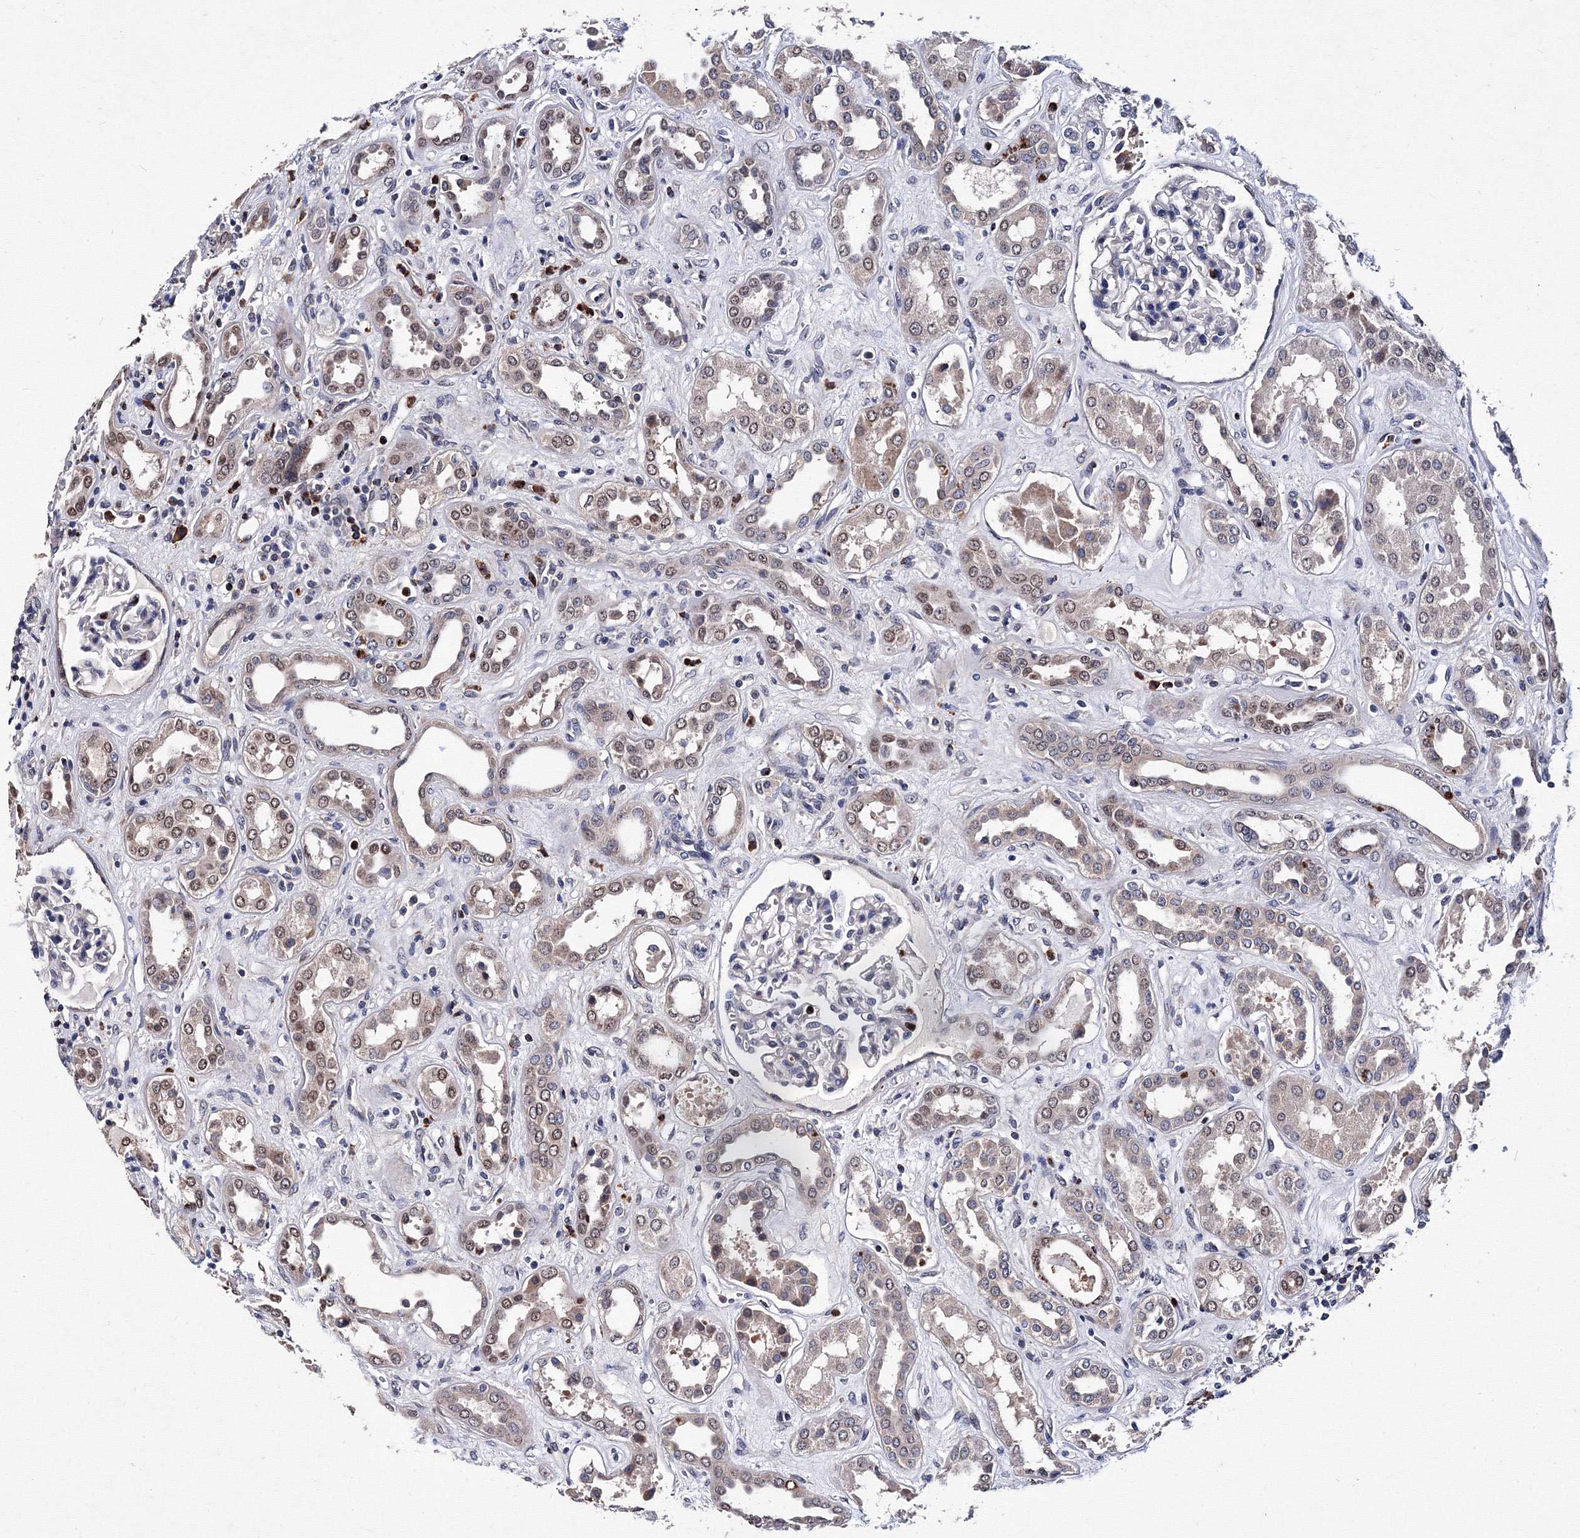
{"staining": {"intensity": "negative", "quantity": "none", "location": "none"}, "tissue": "kidney", "cell_type": "Cells in glomeruli", "image_type": "normal", "snomed": [{"axis": "morphology", "description": "Normal tissue, NOS"}, {"axis": "topography", "description": "Kidney"}], "caption": "Micrograph shows no significant protein expression in cells in glomeruli of unremarkable kidney.", "gene": "PHYKPL", "patient": {"sex": "male", "age": 59}}